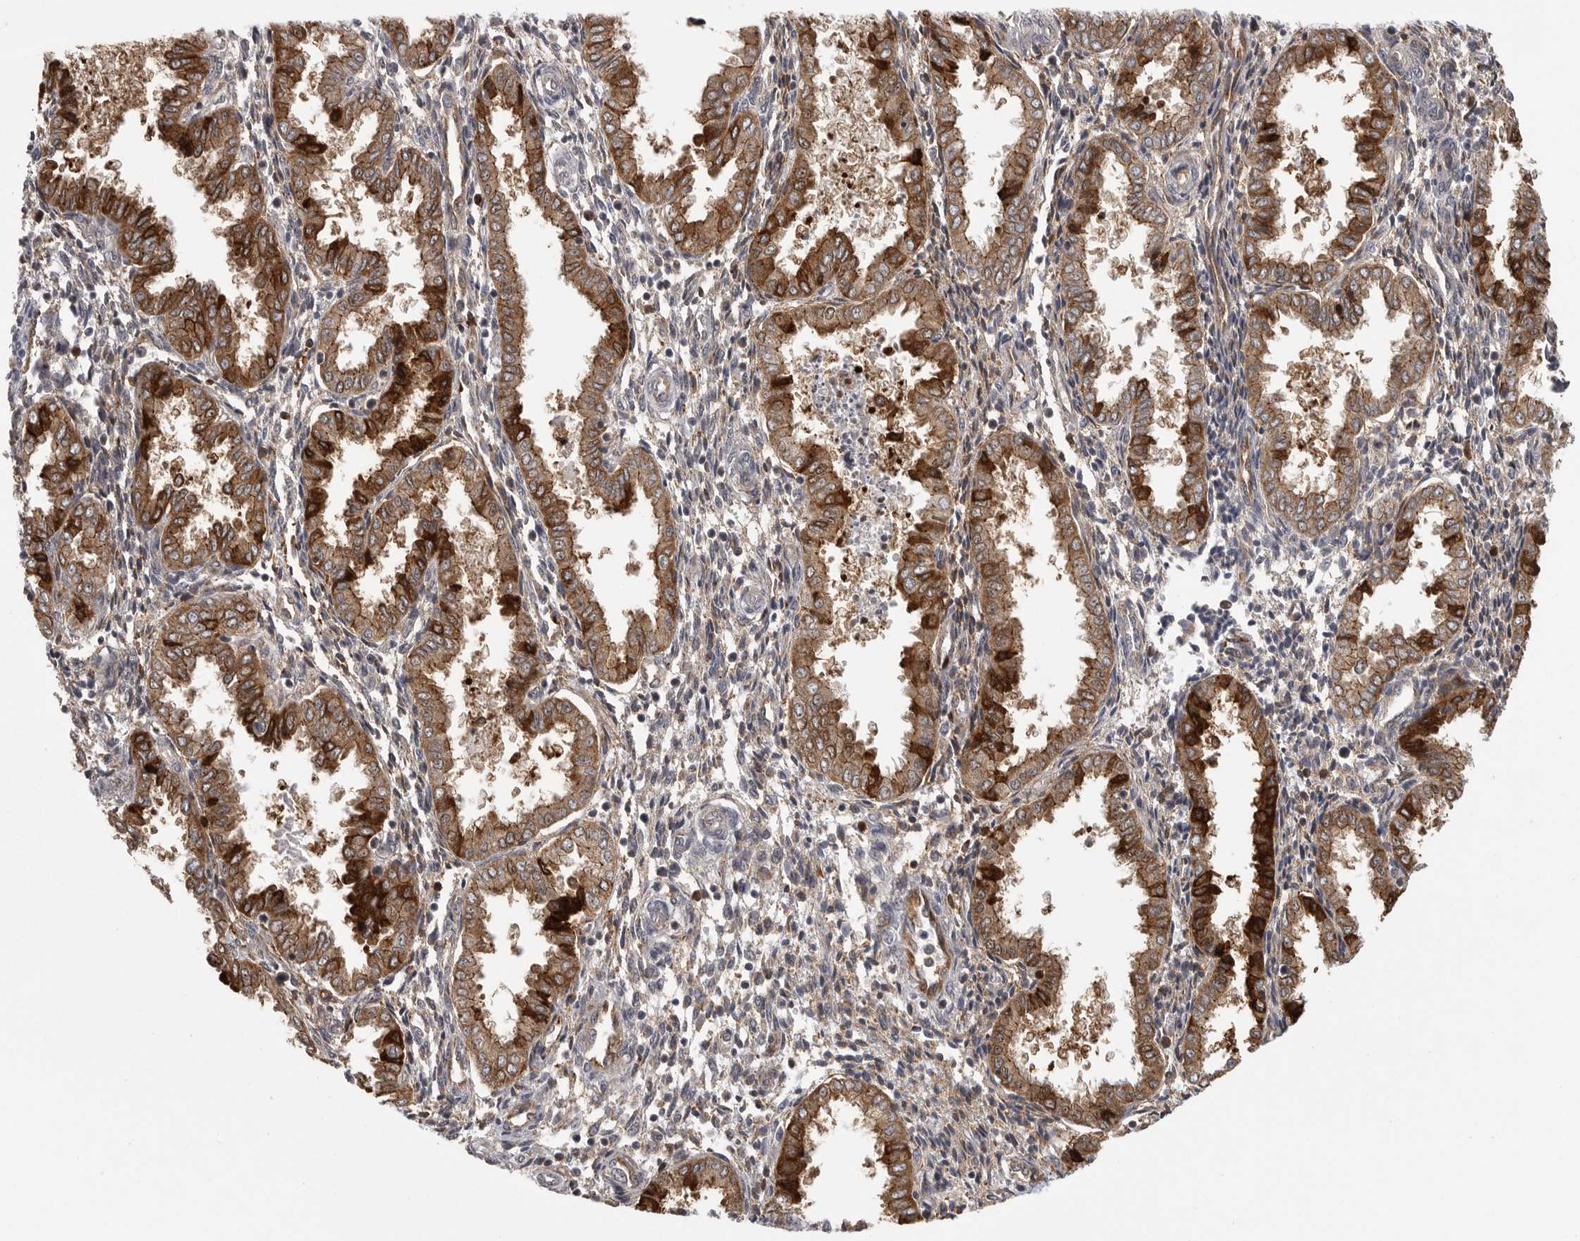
{"staining": {"intensity": "negative", "quantity": "none", "location": "none"}, "tissue": "endometrium", "cell_type": "Cells in endometrial stroma", "image_type": "normal", "snomed": [{"axis": "morphology", "description": "Normal tissue, NOS"}, {"axis": "topography", "description": "Endometrium"}], "caption": "This image is of normal endometrium stained with immunohistochemistry to label a protein in brown with the nuclei are counter-stained blue. There is no staining in cells in endometrial stroma.", "gene": "NECTIN1", "patient": {"sex": "female", "age": 33}}